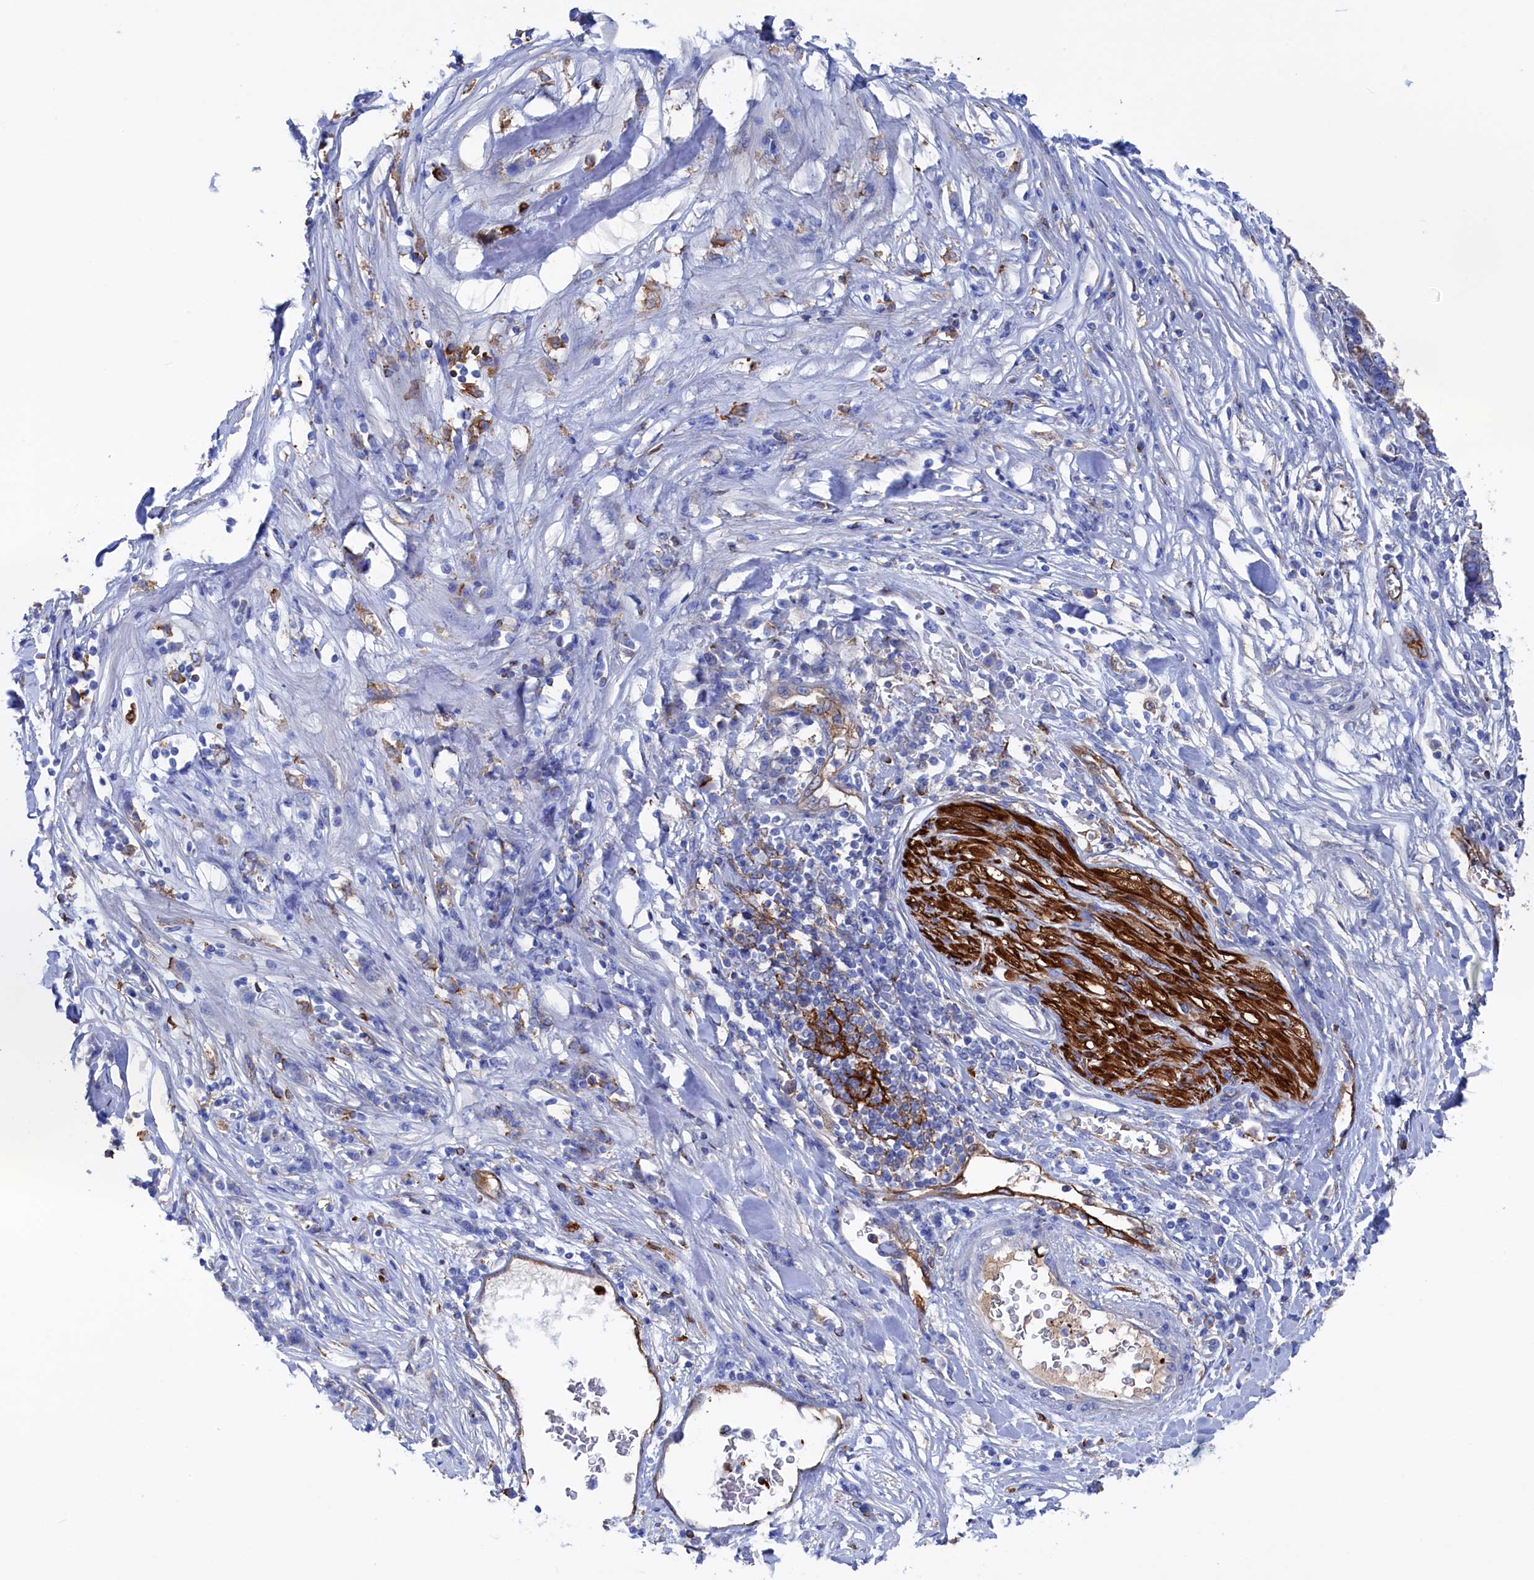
{"staining": {"intensity": "negative", "quantity": "none", "location": "none"}, "tissue": "pancreatic cancer", "cell_type": "Tumor cells", "image_type": "cancer", "snomed": [{"axis": "morphology", "description": "Adenocarcinoma, NOS"}, {"axis": "topography", "description": "Pancreas"}], "caption": "Immunohistochemistry image of pancreatic cancer stained for a protein (brown), which displays no expression in tumor cells.", "gene": "C12orf73", "patient": {"sex": "female", "age": 61}}